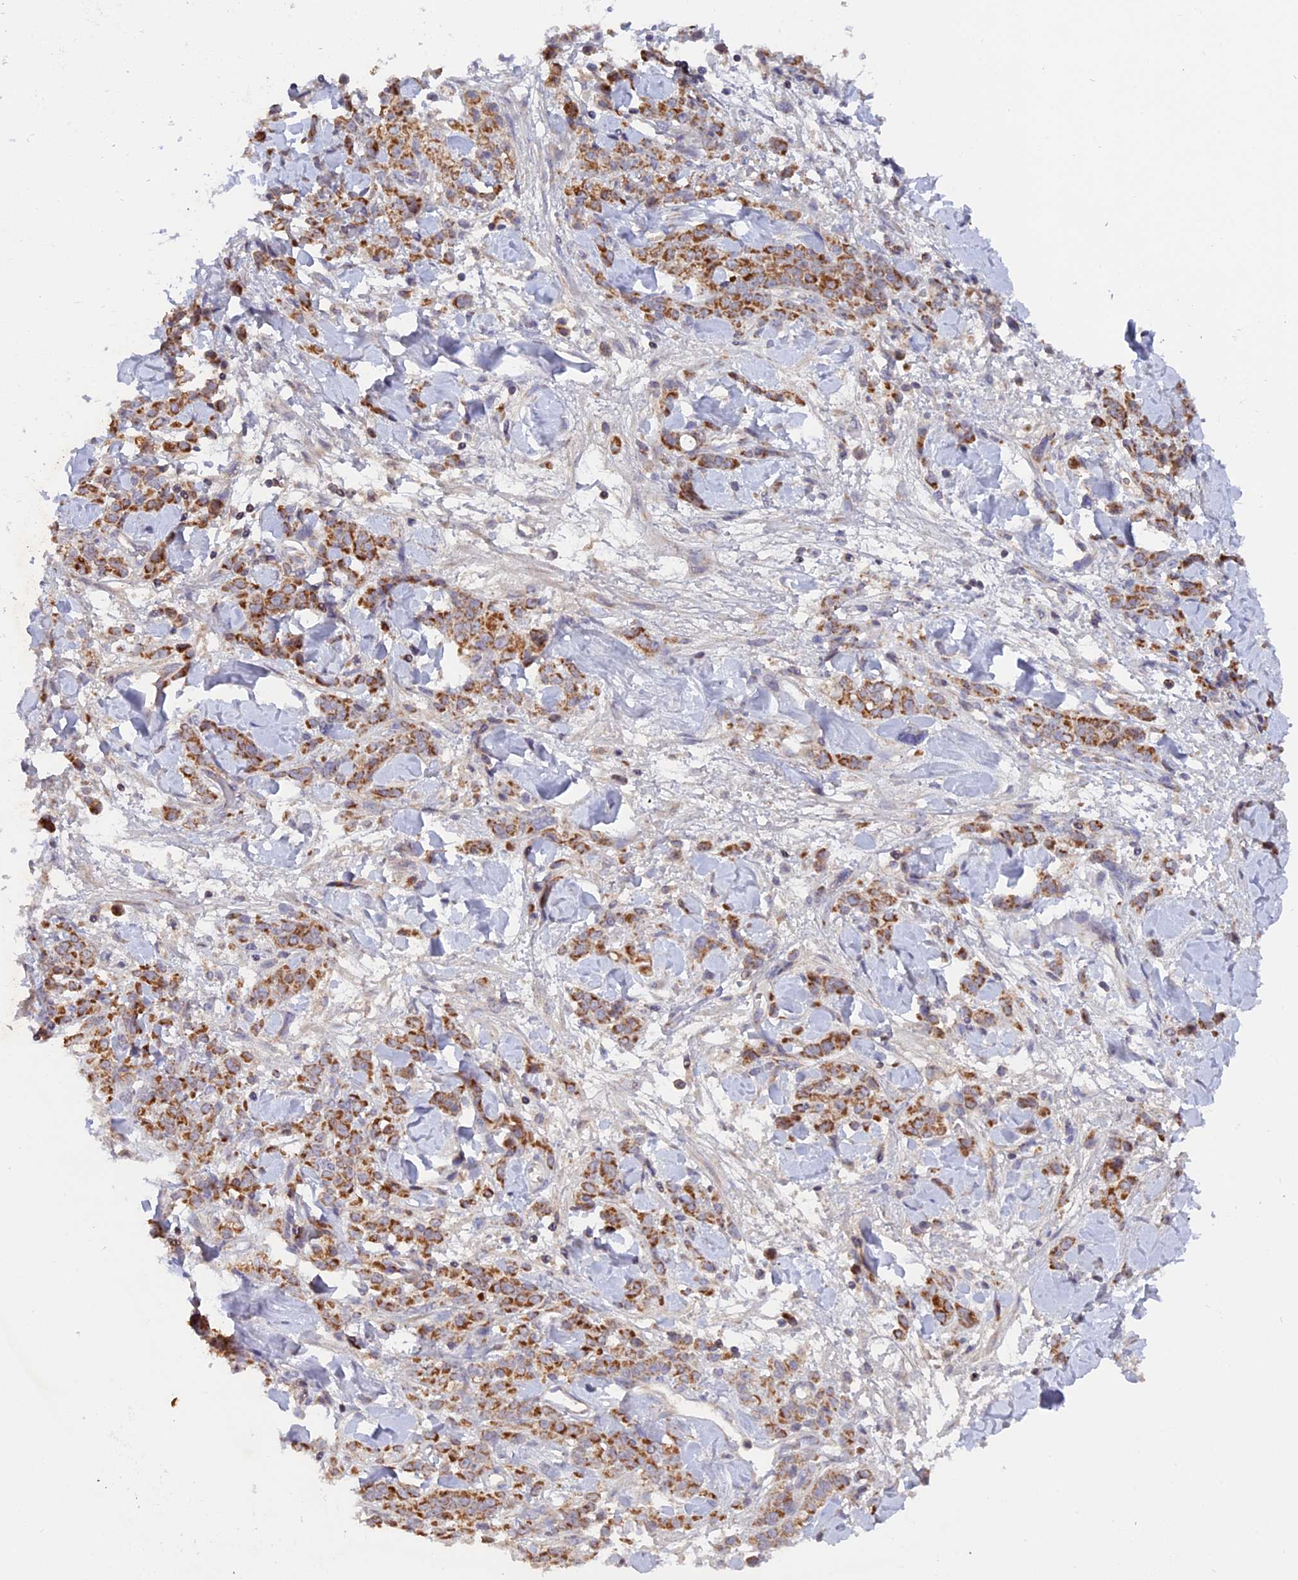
{"staining": {"intensity": "moderate", "quantity": ">75%", "location": "cytoplasmic/membranous"}, "tissue": "stomach cancer", "cell_type": "Tumor cells", "image_type": "cancer", "snomed": [{"axis": "morphology", "description": "Normal tissue, NOS"}, {"axis": "morphology", "description": "Adenocarcinoma, NOS"}, {"axis": "topography", "description": "Stomach"}], "caption": "This is an image of immunohistochemistry (IHC) staining of stomach adenocarcinoma, which shows moderate expression in the cytoplasmic/membranous of tumor cells.", "gene": "MPV17L", "patient": {"sex": "male", "age": 82}}